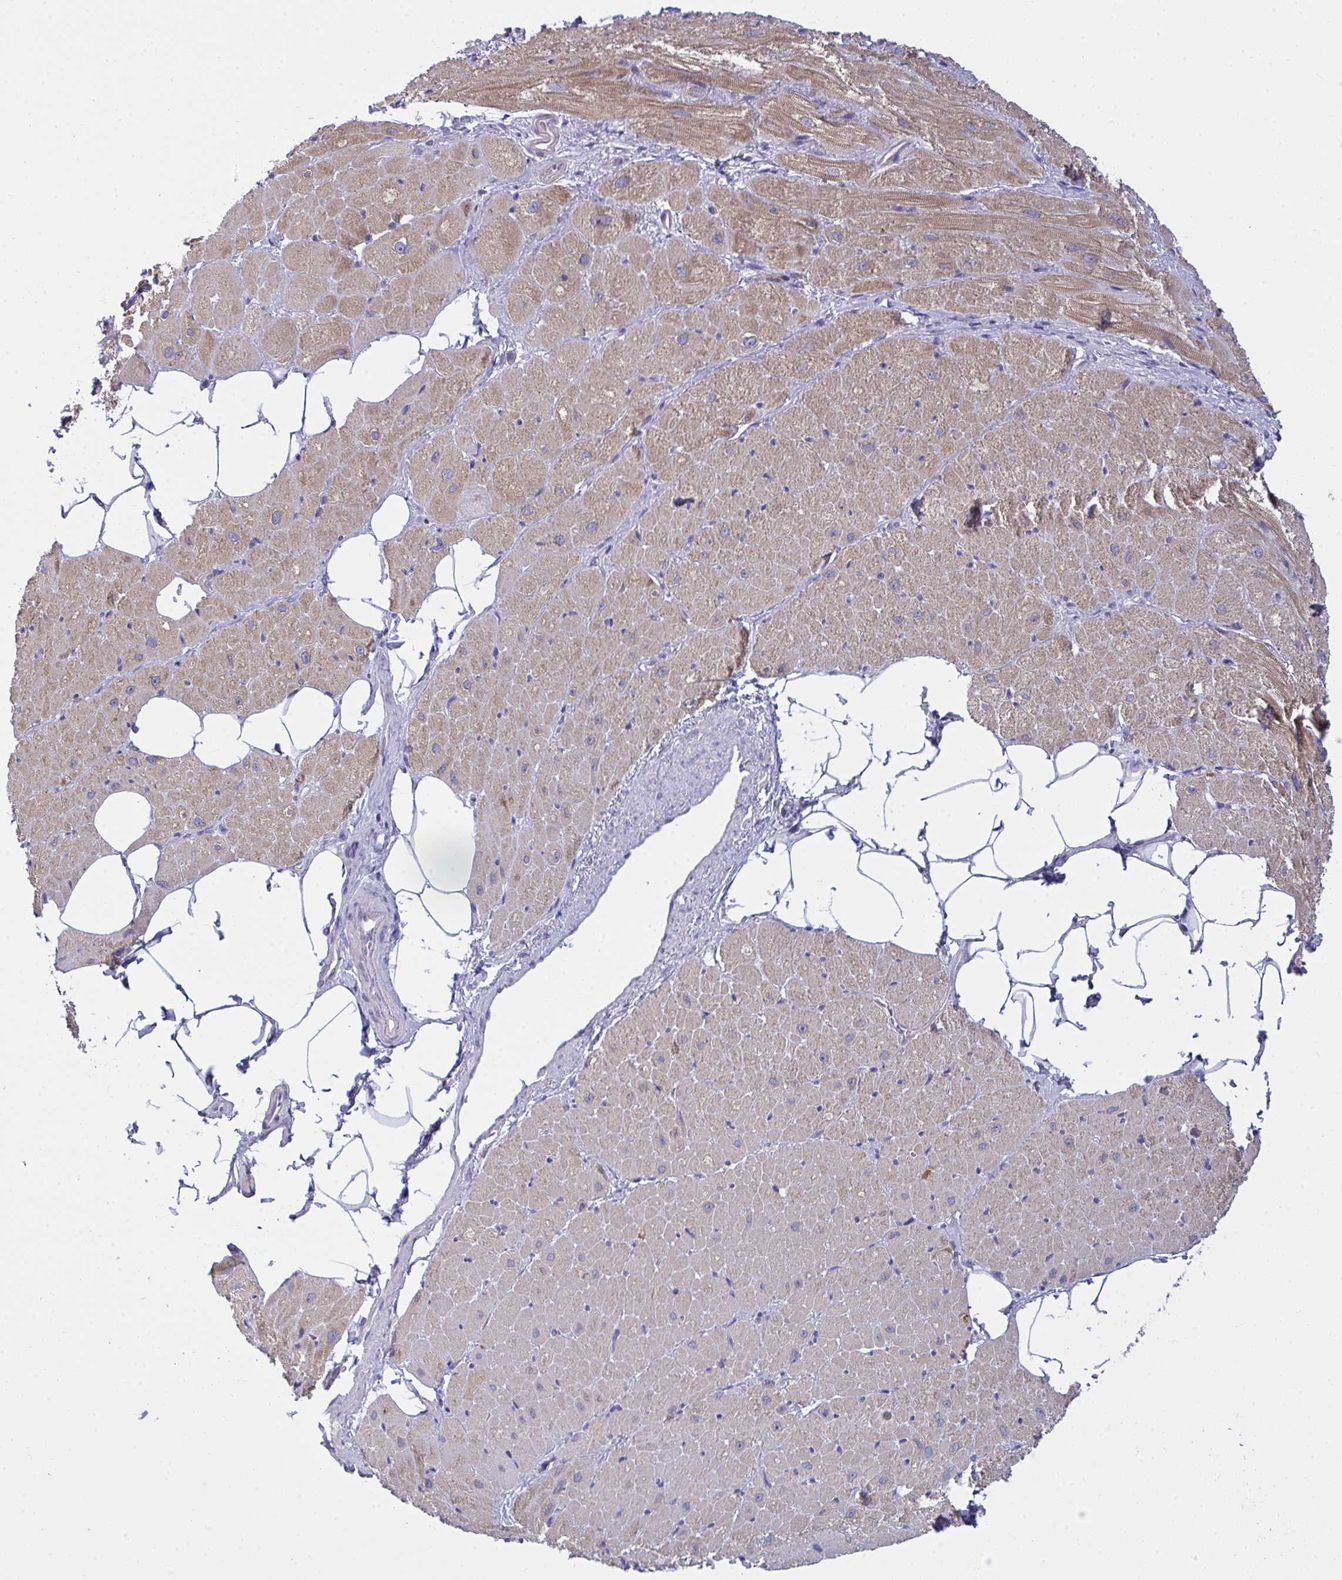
{"staining": {"intensity": "weak", "quantity": ">75%", "location": "cytoplasmic/membranous"}, "tissue": "heart muscle", "cell_type": "Cardiomyocytes", "image_type": "normal", "snomed": [{"axis": "morphology", "description": "Normal tissue, NOS"}, {"axis": "topography", "description": "Heart"}], "caption": "Immunohistochemical staining of normal heart muscle shows >75% levels of weak cytoplasmic/membranous protein staining in approximately >75% of cardiomyocytes.", "gene": "SLC30A6", "patient": {"sex": "male", "age": 62}}